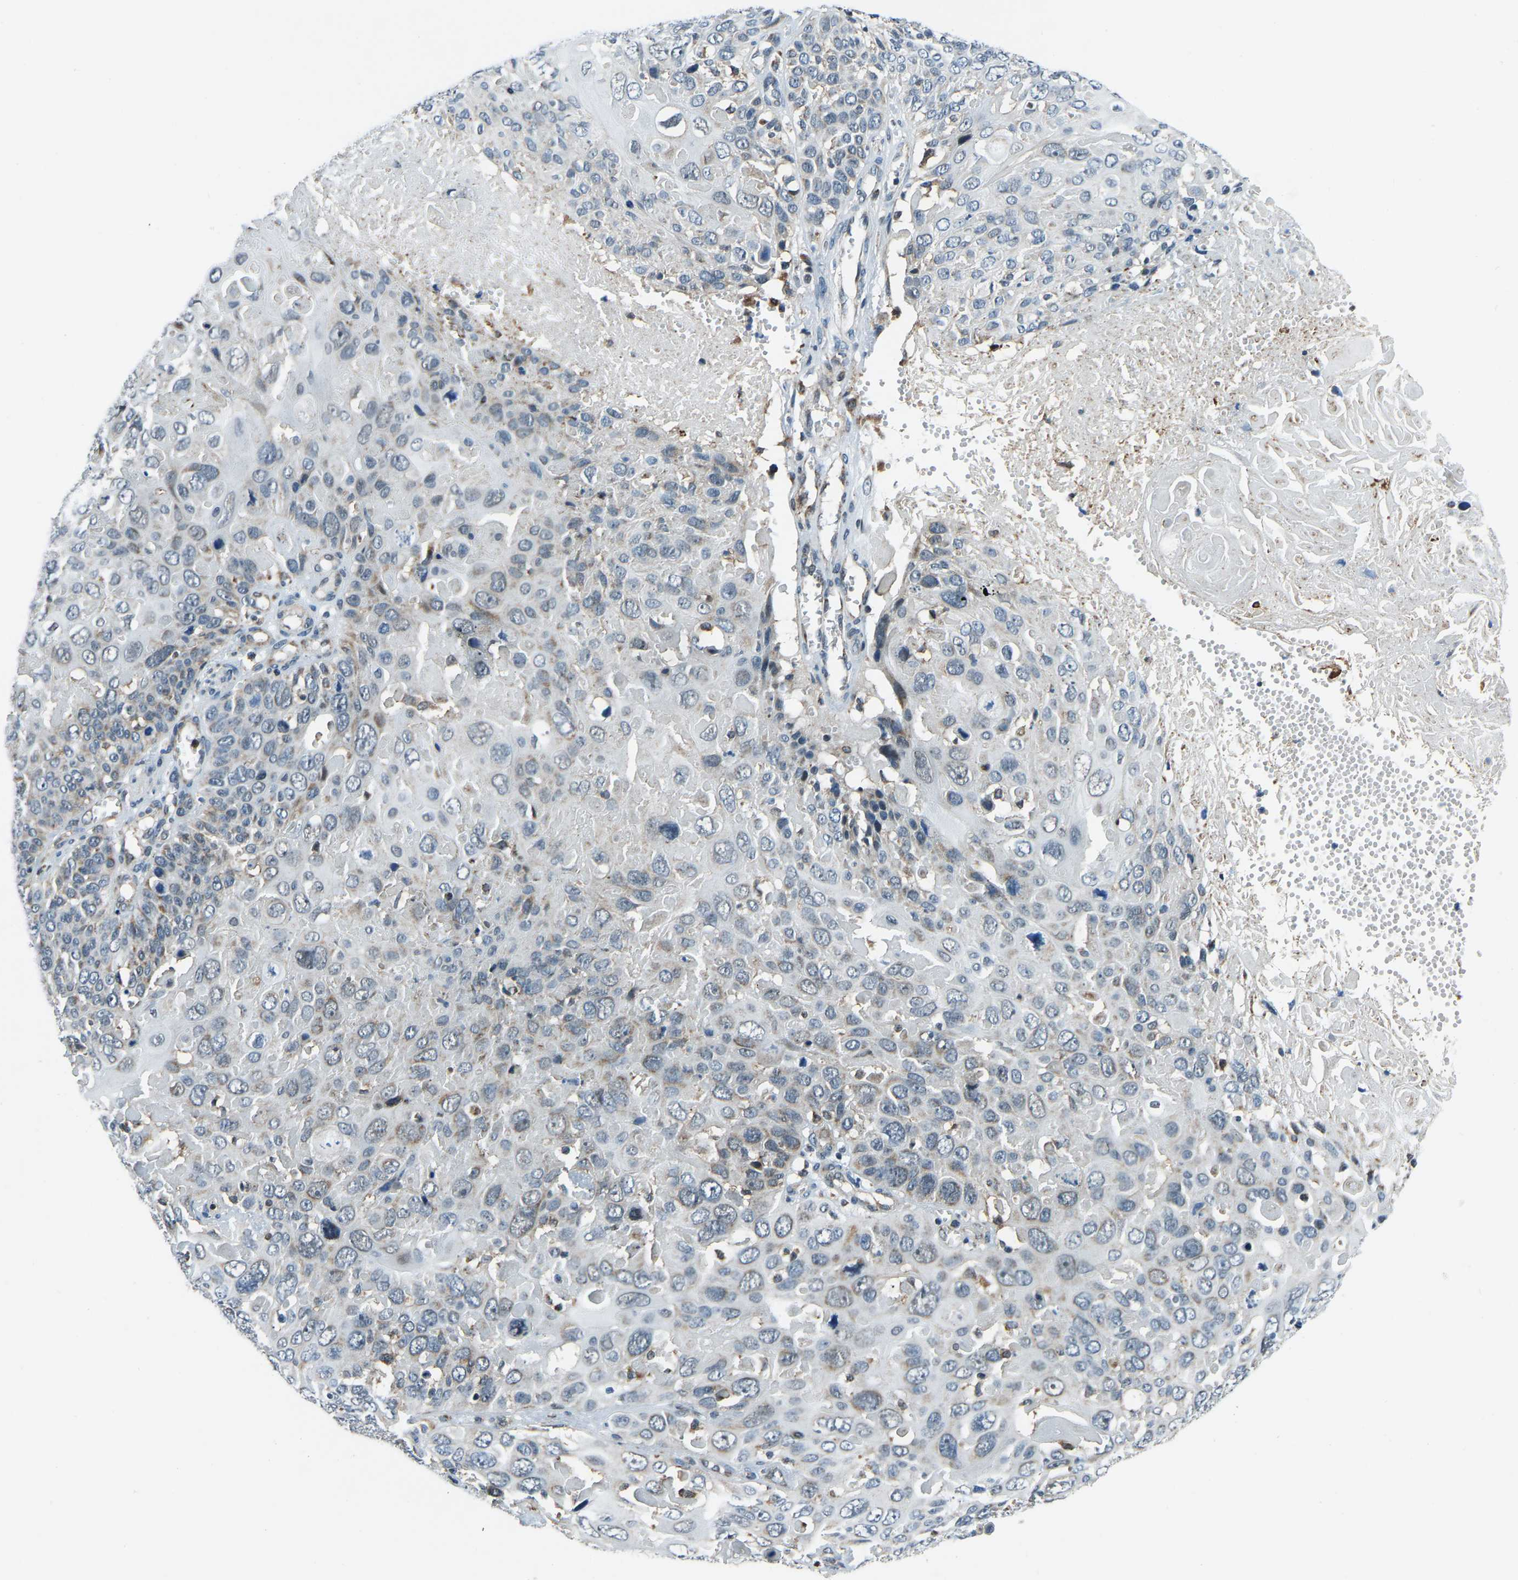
{"staining": {"intensity": "negative", "quantity": "none", "location": "none"}, "tissue": "cervical cancer", "cell_type": "Tumor cells", "image_type": "cancer", "snomed": [{"axis": "morphology", "description": "Squamous cell carcinoma, NOS"}, {"axis": "topography", "description": "Cervix"}], "caption": "Immunohistochemistry (IHC) of human squamous cell carcinoma (cervical) exhibits no staining in tumor cells.", "gene": "RBM33", "patient": {"sex": "female", "age": 74}}